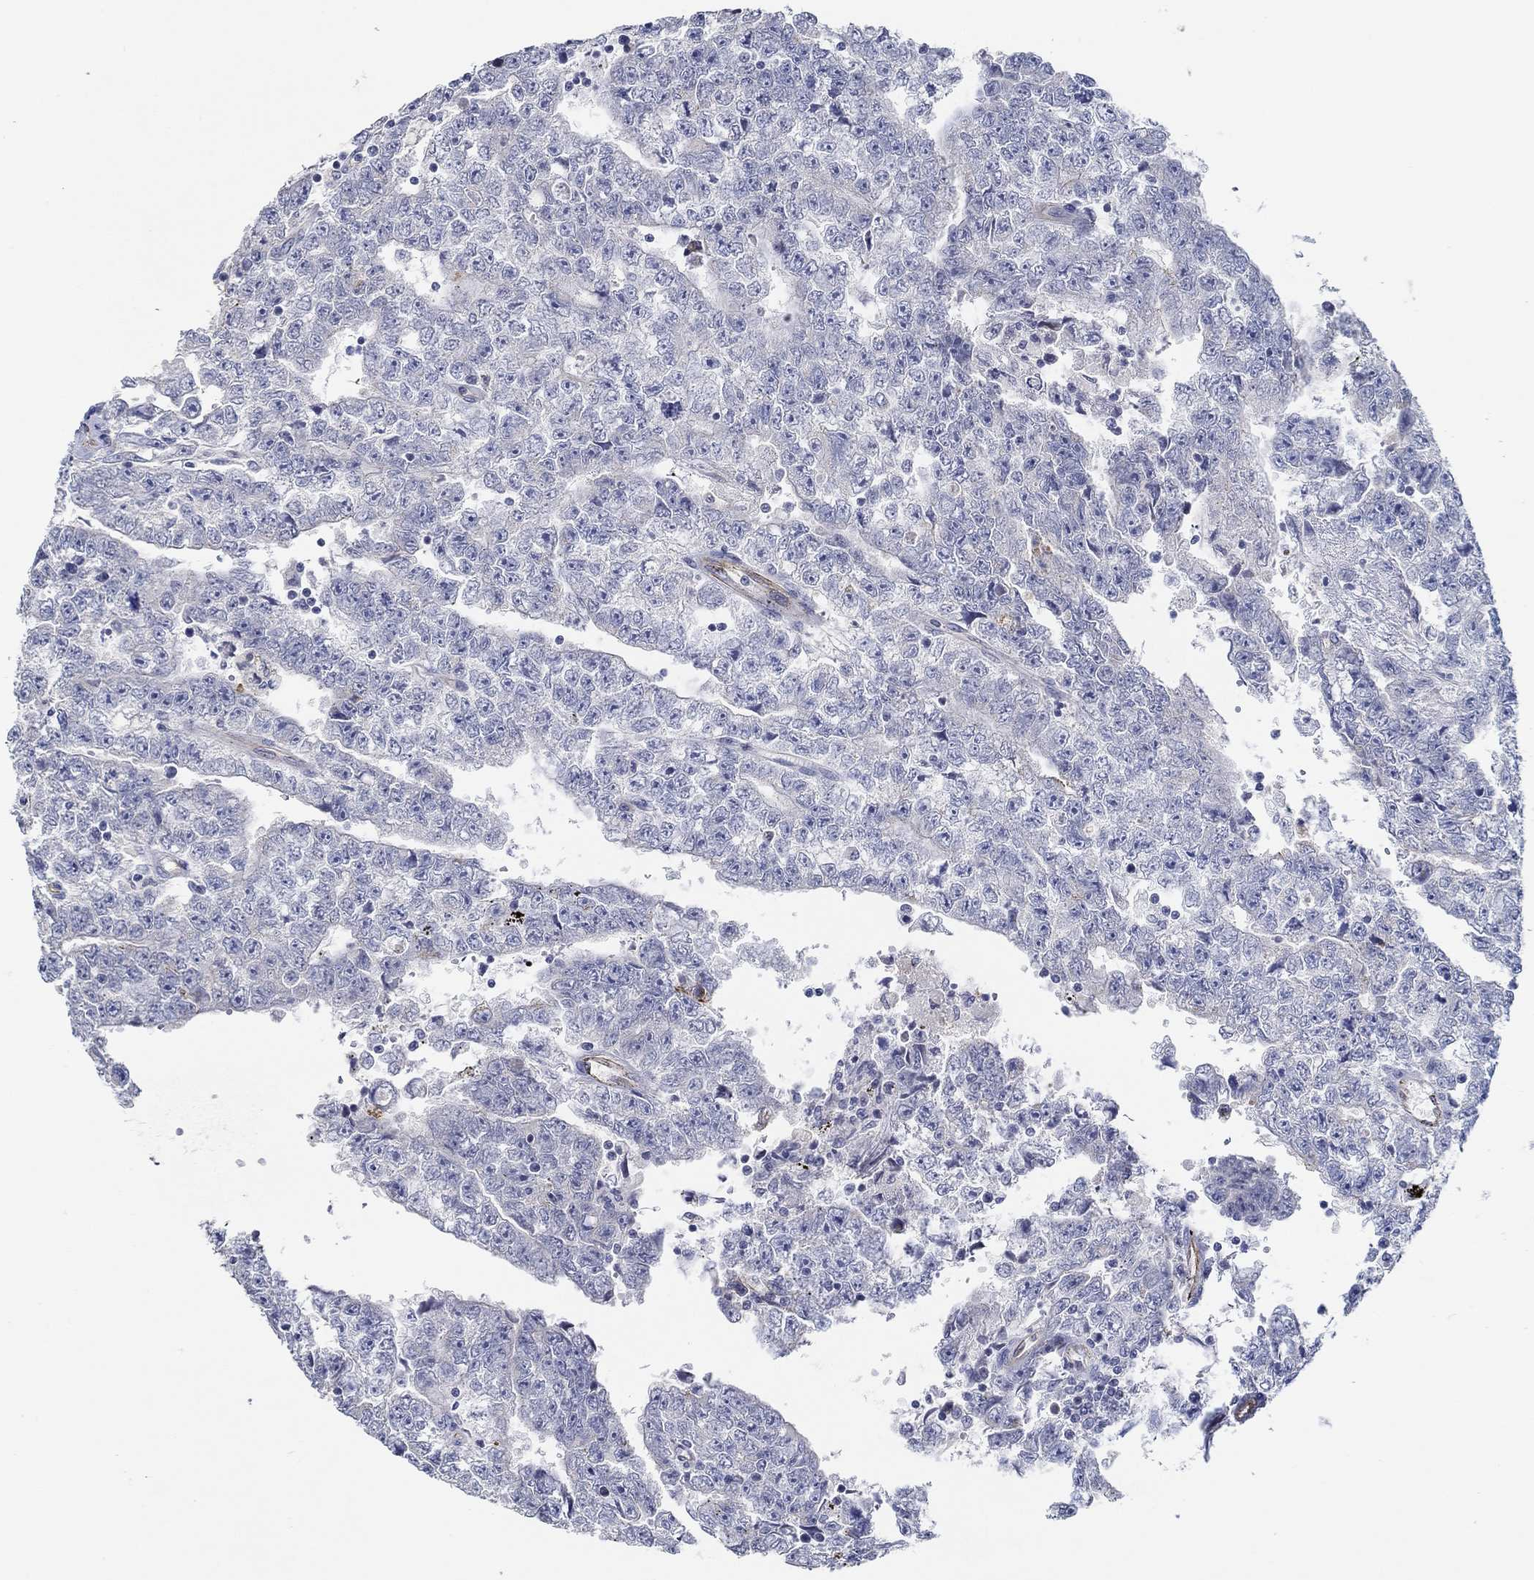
{"staining": {"intensity": "negative", "quantity": "none", "location": "none"}, "tissue": "testis cancer", "cell_type": "Tumor cells", "image_type": "cancer", "snomed": [{"axis": "morphology", "description": "Carcinoma, Embryonal, NOS"}, {"axis": "topography", "description": "Testis"}], "caption": "Immunohistochemistry (IHC) histopathology image of human testis embryonal carcinoma stained for a protein (brown), which demonstrates no expression in tumor cells.", "gene": "GJA5", "patient": {"sex": "male", "age": 25}}